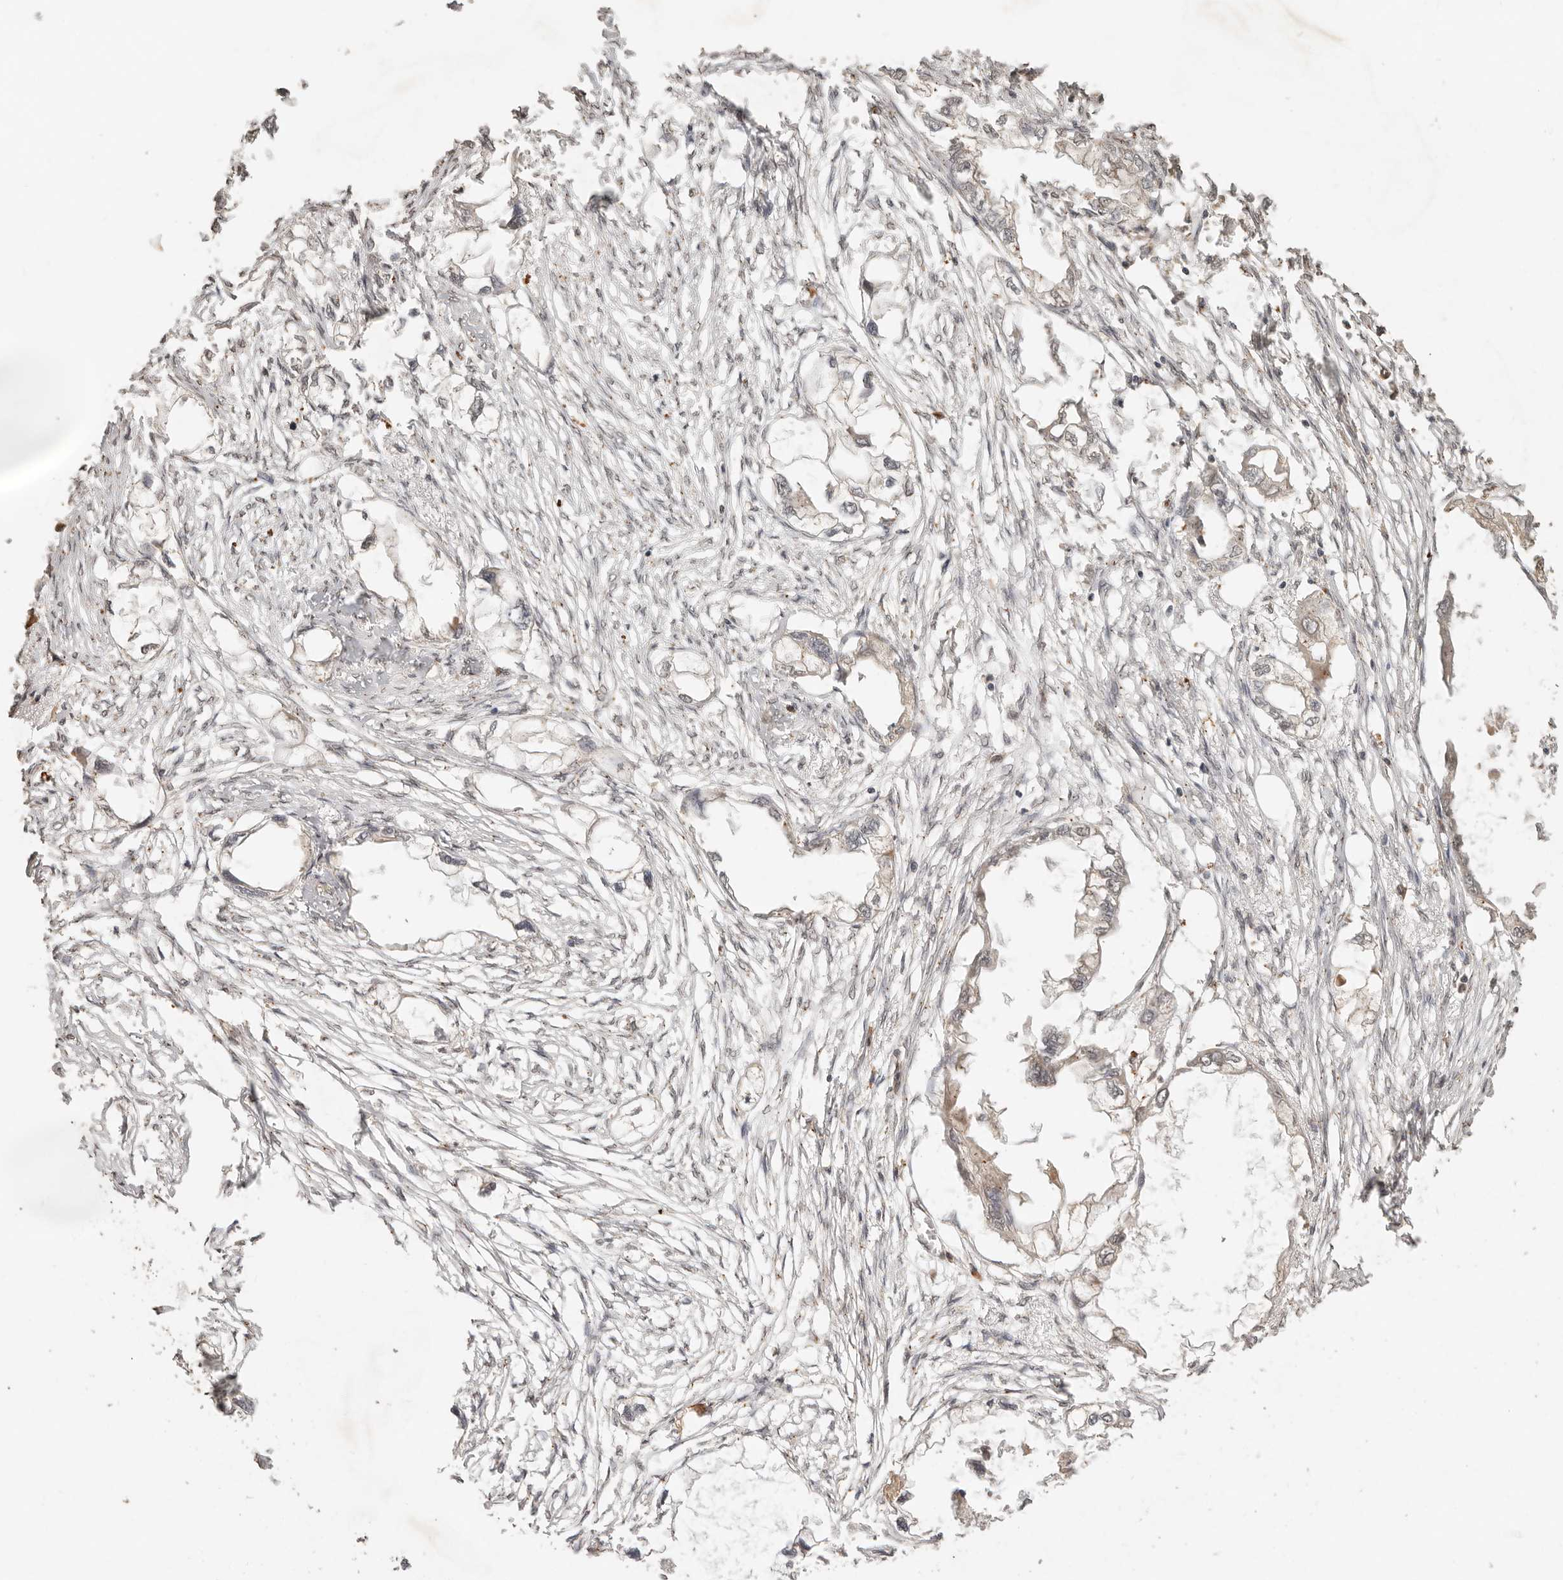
{"staining": {"intensity": "negative", "quantity": "none", "location": "none"}, "tissue": "endometrial cancer", "cell_type": "Tumor cells", "image_type": "cancer", "snomed": [{"axis": "morphology", "description": "Adenocarcinoma, NOS"}, {"axis": "morphology", "description": "Adenocarcinoma, metastatic, NOS"}, {"axis": "topography", "description": "Adipose tissue"}, {"axis": "topography", "description": "Endometrium"}], "caption": "This photomicrograph is of endometrial cancer (adenocarcinoma) stained with IHC to label a protein in brown with the nuclei are counter-stained blue. There is no staining in tumor cells.", "gene": "LMO4", "patient": {"sex": "female", "age": 67}}